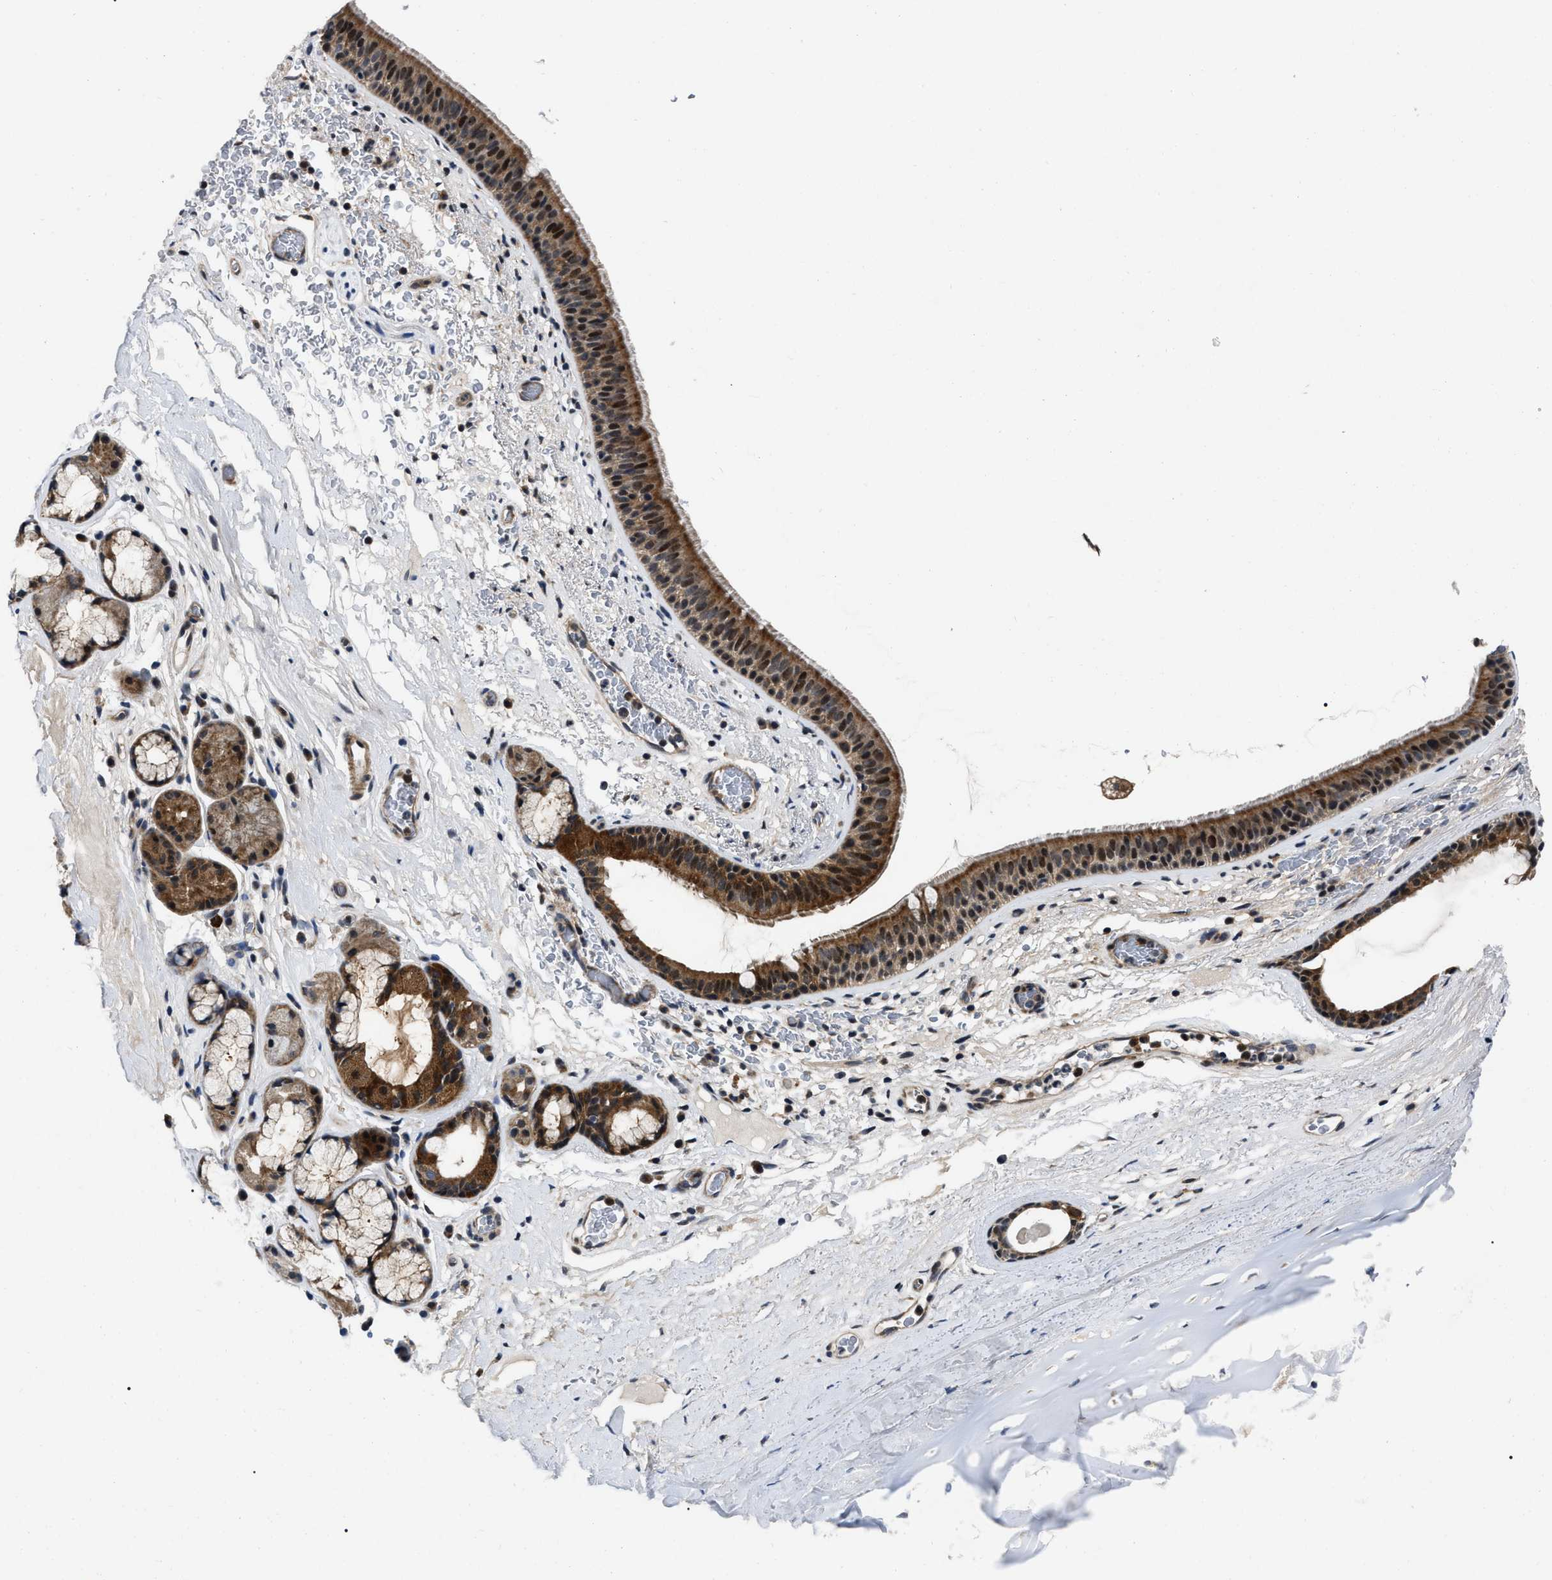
{"staining": {"intensity": "strong", "quantity": ">75%", "location": "cytoplasmic/membranous,nuclear"}, "tissue": "bronchus", "cell_type": "Respiratory epithelial cells", "image_type": "normal", "snomed": [{"axis": "morphology", "description": "Normal tissue, NOS"}, {"axis": "topography", "description": "Cartilage tissue"}], "caption": "A brown stain labels strong cytoplasmic/membranous,nuclear positivity of a protein in respiratory epithelial cells of benign human bronchus. The staining was performed using DAB (3,3'-diaminobenzidine), with brown indicating positive protein expression. Nuclei are stained blue with hematoxylin.", "gene": "PPWD1", "patient": {"sex": "female", "age": 63}}